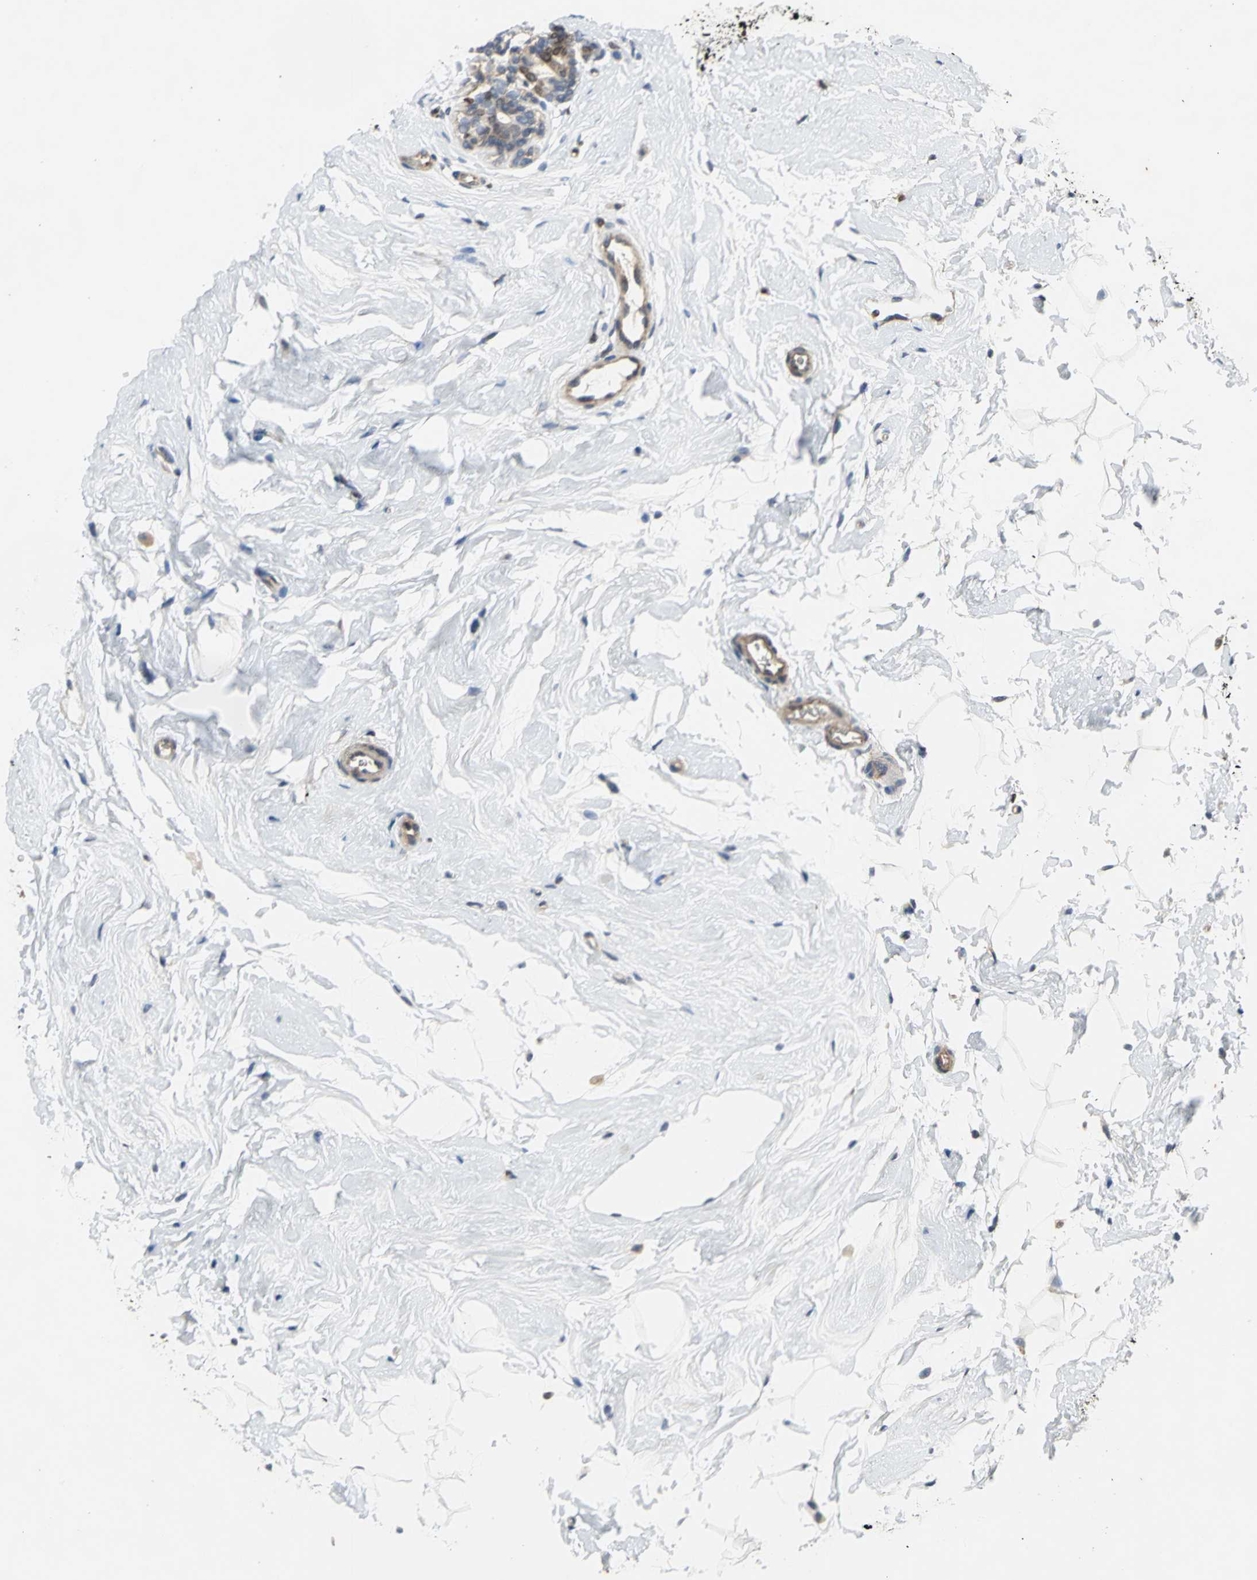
{"staining": {"intensity": "negative", "quantity": "none", "location": "none"}, "tissue": "breast", "cell_type": "Adipocytes", "image_type": "normal", "snomed": [{"axis": "morphology", "description": "Normal tissue, NOS"}, {"axis": "topography", "description": "Breast"}], "caption": "Immunohistochemistry image of benign breast: breast stained with DAB shows no significant protein positivity in adipocytes.", "gene": "AHR", "patient": {"sex": "female", "age": 52}}